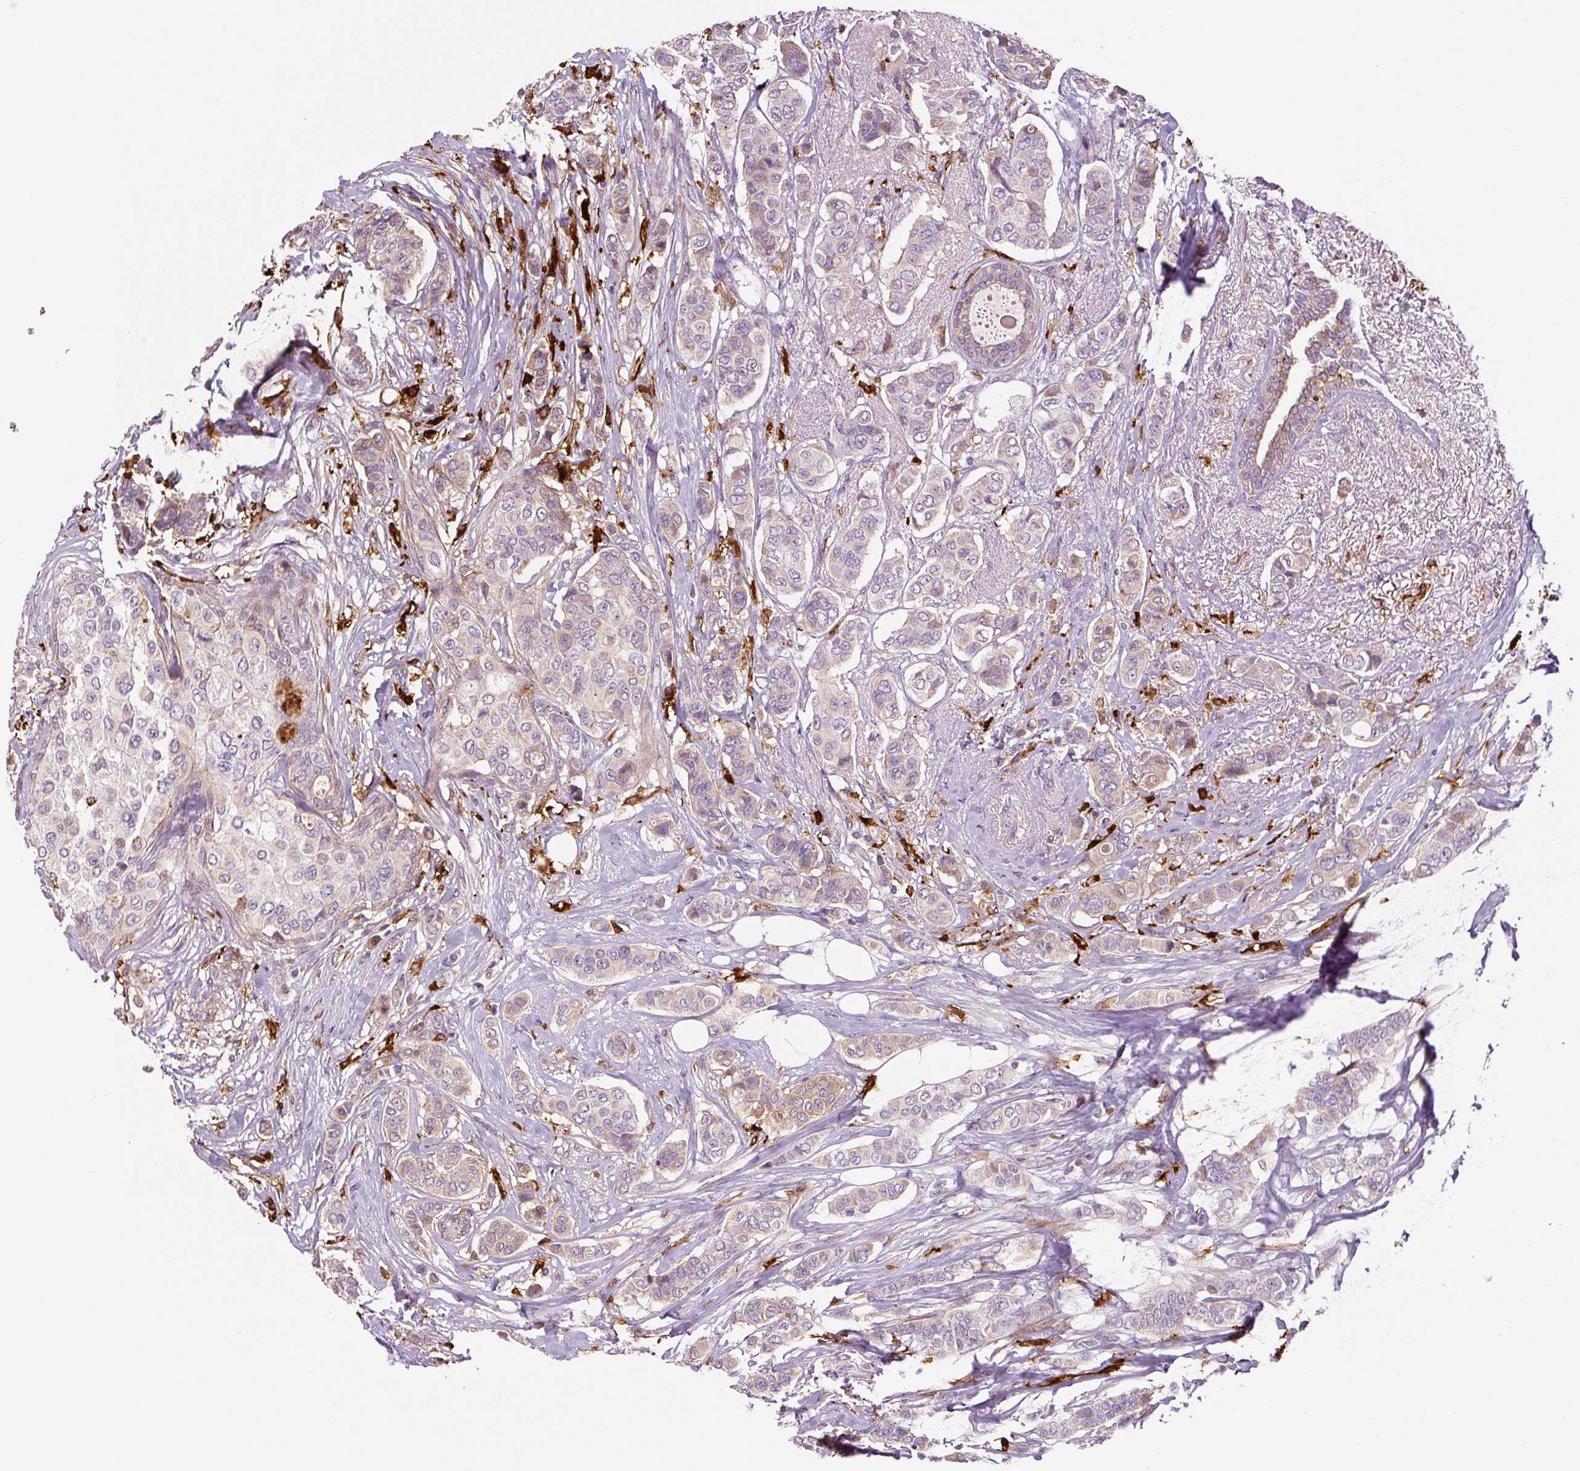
{"staining": {"intensity": "weak", "quantity": "<25%", "location": "cytoplasmic/membranous"}, "tissue": "breast cancer", "cell_type": "Tumor cells", "image_type": "cancer", "snomed": [{"axis": "morphology", "description": "Lobular carcinoma"}, {"axis": "topography", "description": "Breast"}], "caption": "Immunohistochemistry micrograph of human breast lobular carcinoma stained for a protein (brown), which shows no staining in tumor cells.", "gene": "FUT10", "patient": {"sex": "female", "age": 51}}